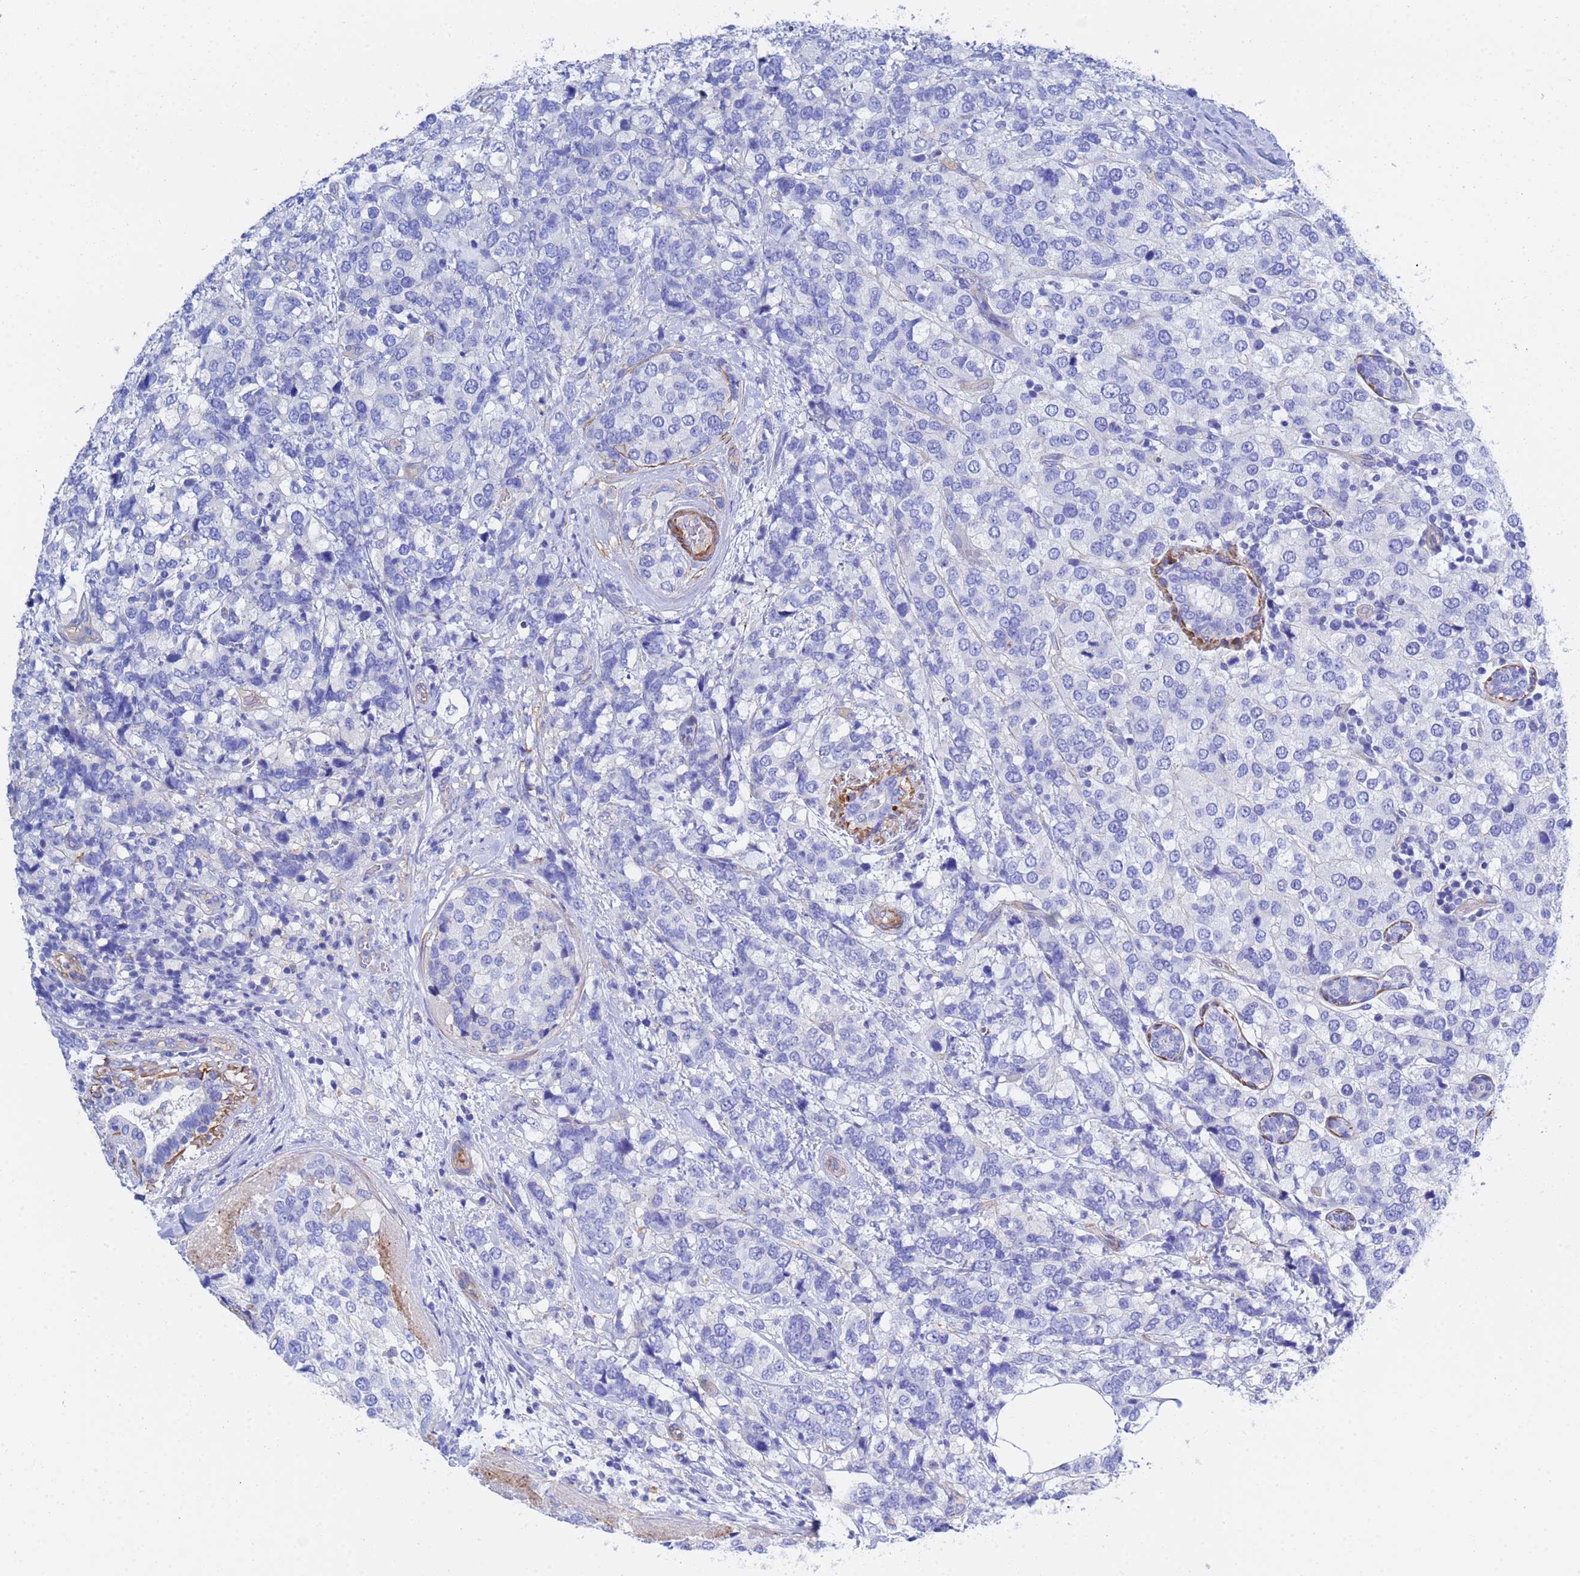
{"staining": {"intensity": "negative", "quantity": "none", "location": "none"}, "tissue": "breast cancer", "cell_type": "Tumor cells", "image_type": "cancer", "snomed": [{"axis": "morphology", "description": "Lobular carcinoma"}, {"axis": "topography", "description": "Breast"}], "caption": "Tumor cells show no significant positivity in lobular carcinoma (breast). The staining was performed using DAB to visualize the protein expression in brown, while the nuclei were stained in blue with hematoxylin (Magnification: 20x).", "gene": "CST4", "patient": {"sex": "female", "age": 59}}